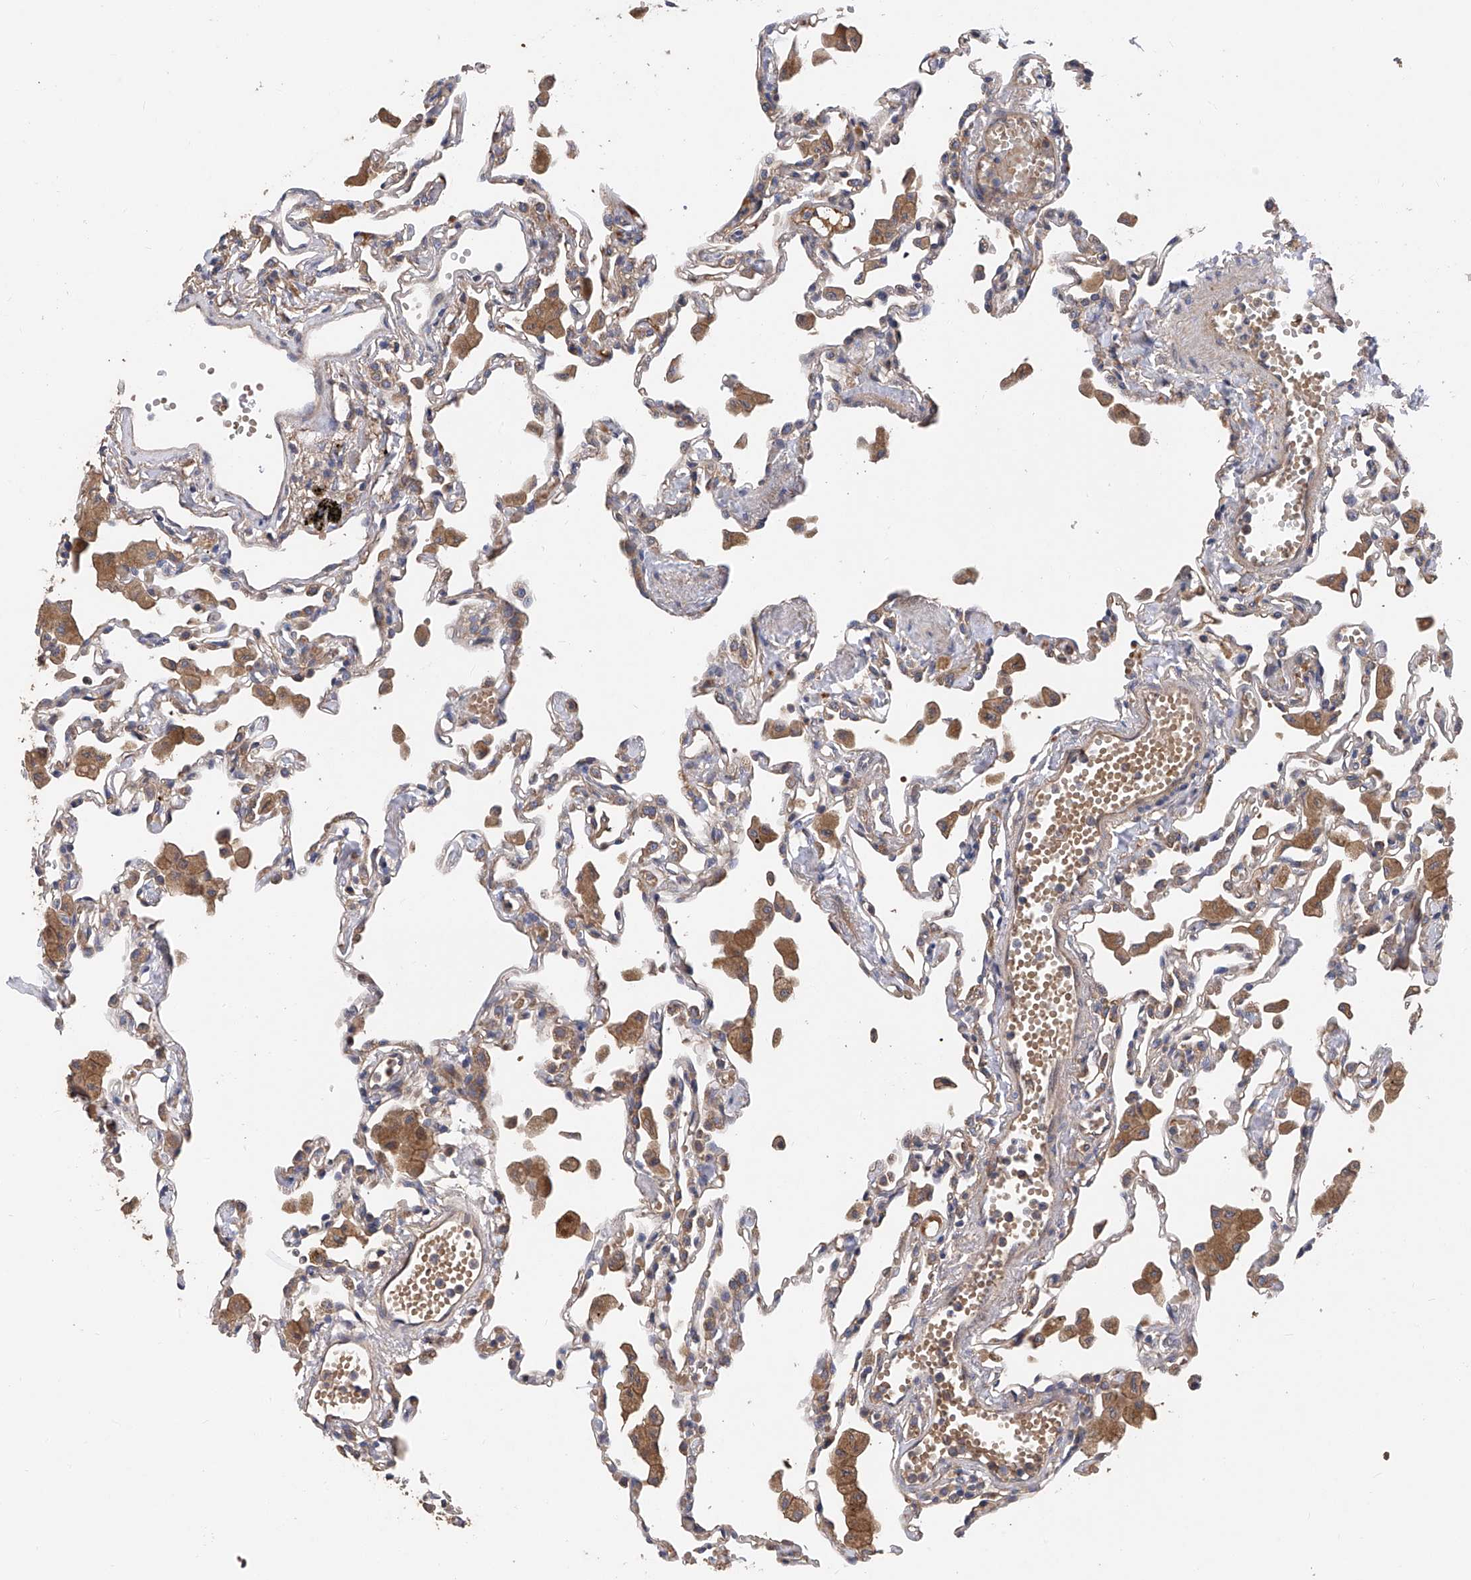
{"staining": {"intensity": "moderate", "quantity": "<25%", "location": "cytoplasmic/membranous"}, "tissue": "lung", "cell_type": "Alveolar cells", "image_type": "normal", "snomed": [{"axis": "morphology", "description": "Normal tissue, NOS"}, {"axis": "topography", "description": "Bronchus"}, {"axis": "topography", "description": "Lung"}], "caption": "Immunohistochemistry histopathology image of benign human lung stained for a protein (brown), which shows low levels of moderate cytoplasmic/membranous positivity in about <25% of alveolar cells.", "gene": "PTK2", "patient": {"sex": "female", "age": 49}}